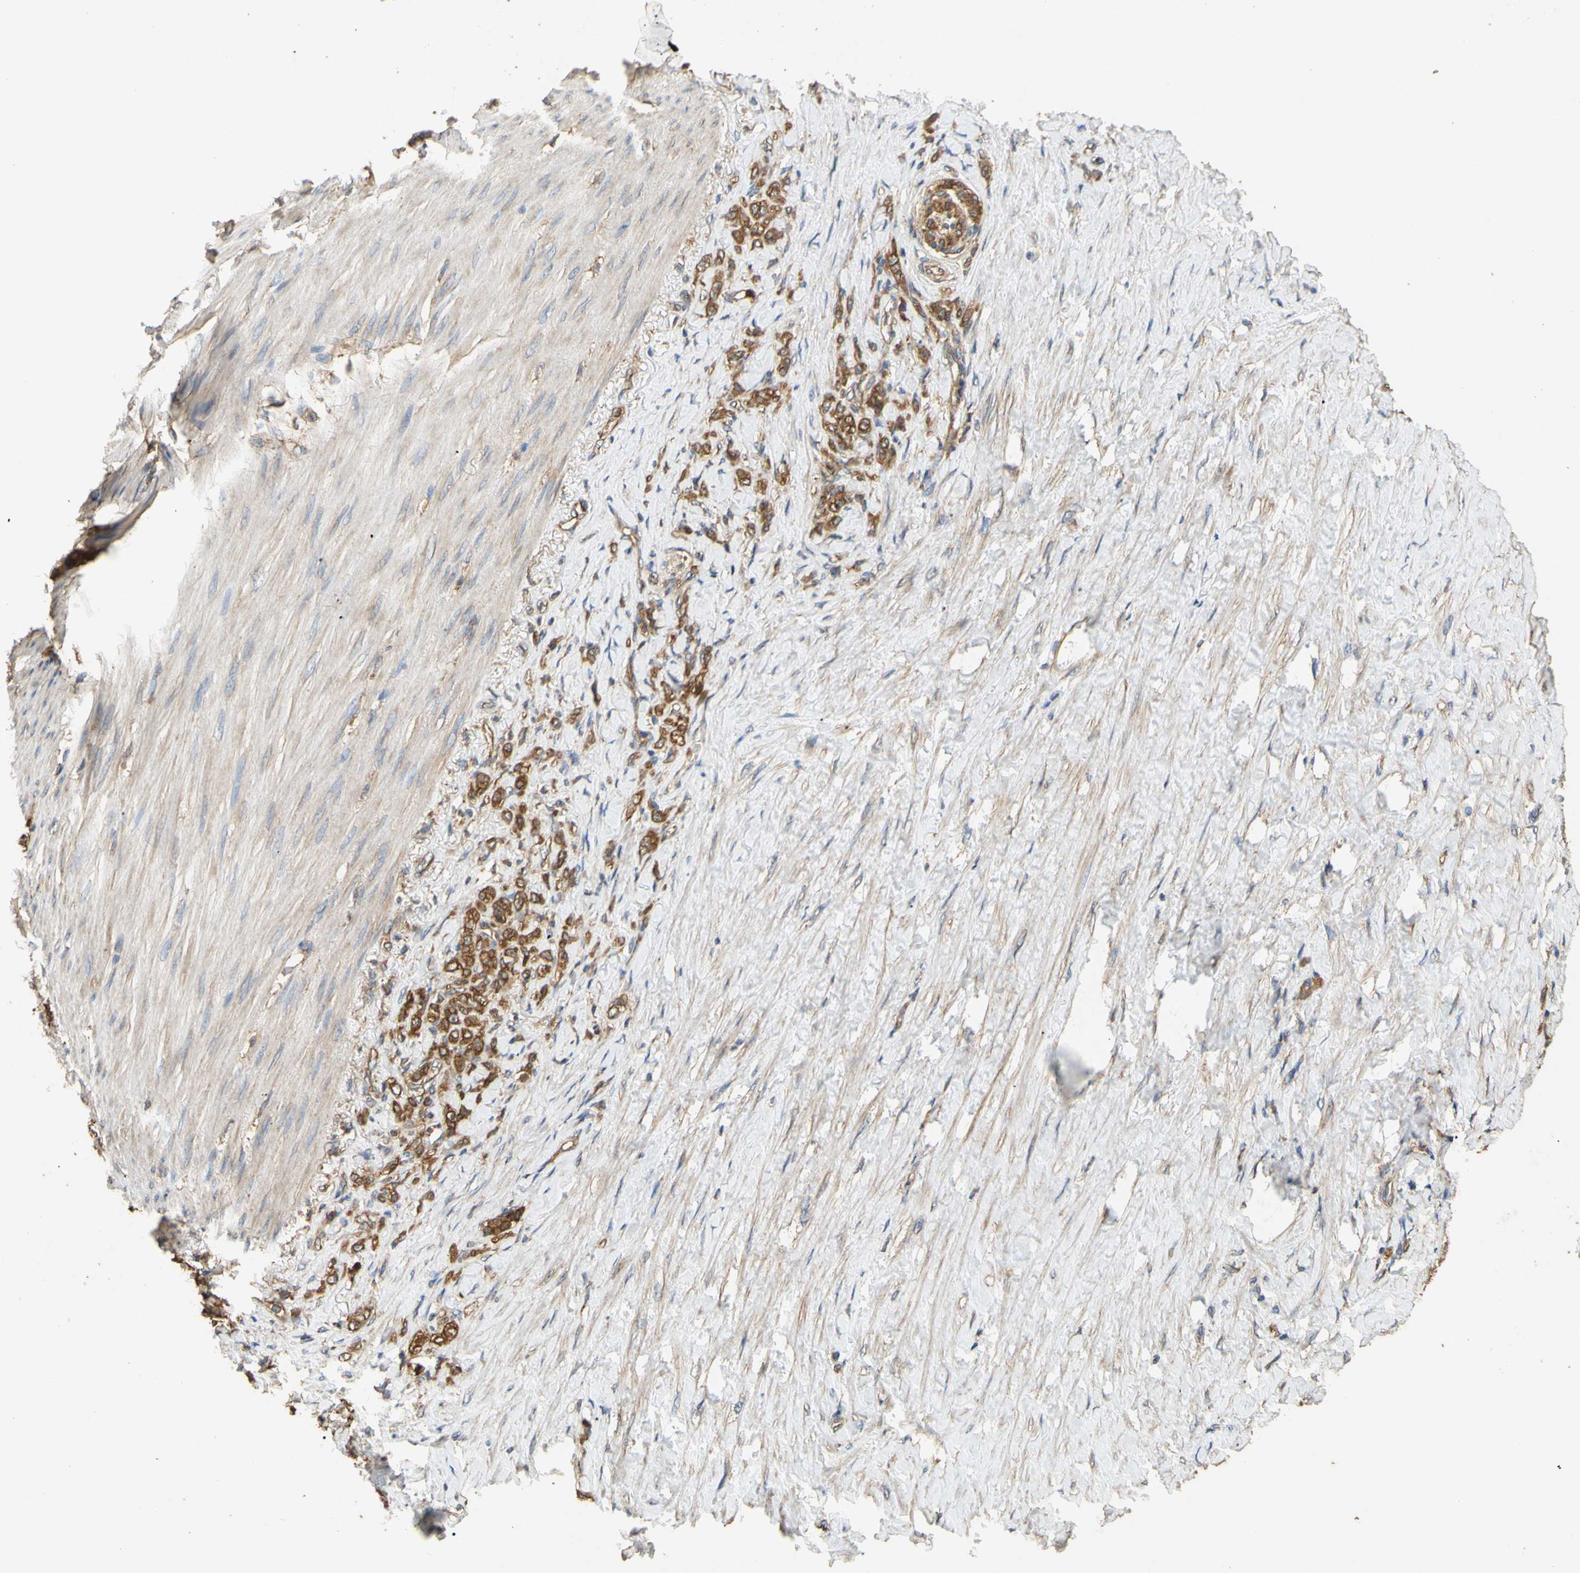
{"staining": {"intensity": "moderate", "quantity": ">75%", "location": "cytoplasmic/membranous"}, "tissue": "stomach cancer", "cell_type": "Tumor cells", "image_type": "cancer", "snomed": [{"axis": "morphology", "description": "Adenocarcinoma, NOS"}, {"axis": "topography", "description": "Stomach"}], "caption": "Stomach cancer (adenocarcinoma) stained with a protein marker displays moderate staining in tumor cells.", "gene": "CTTN", "patient": {"sex": "male", "age": 82}}